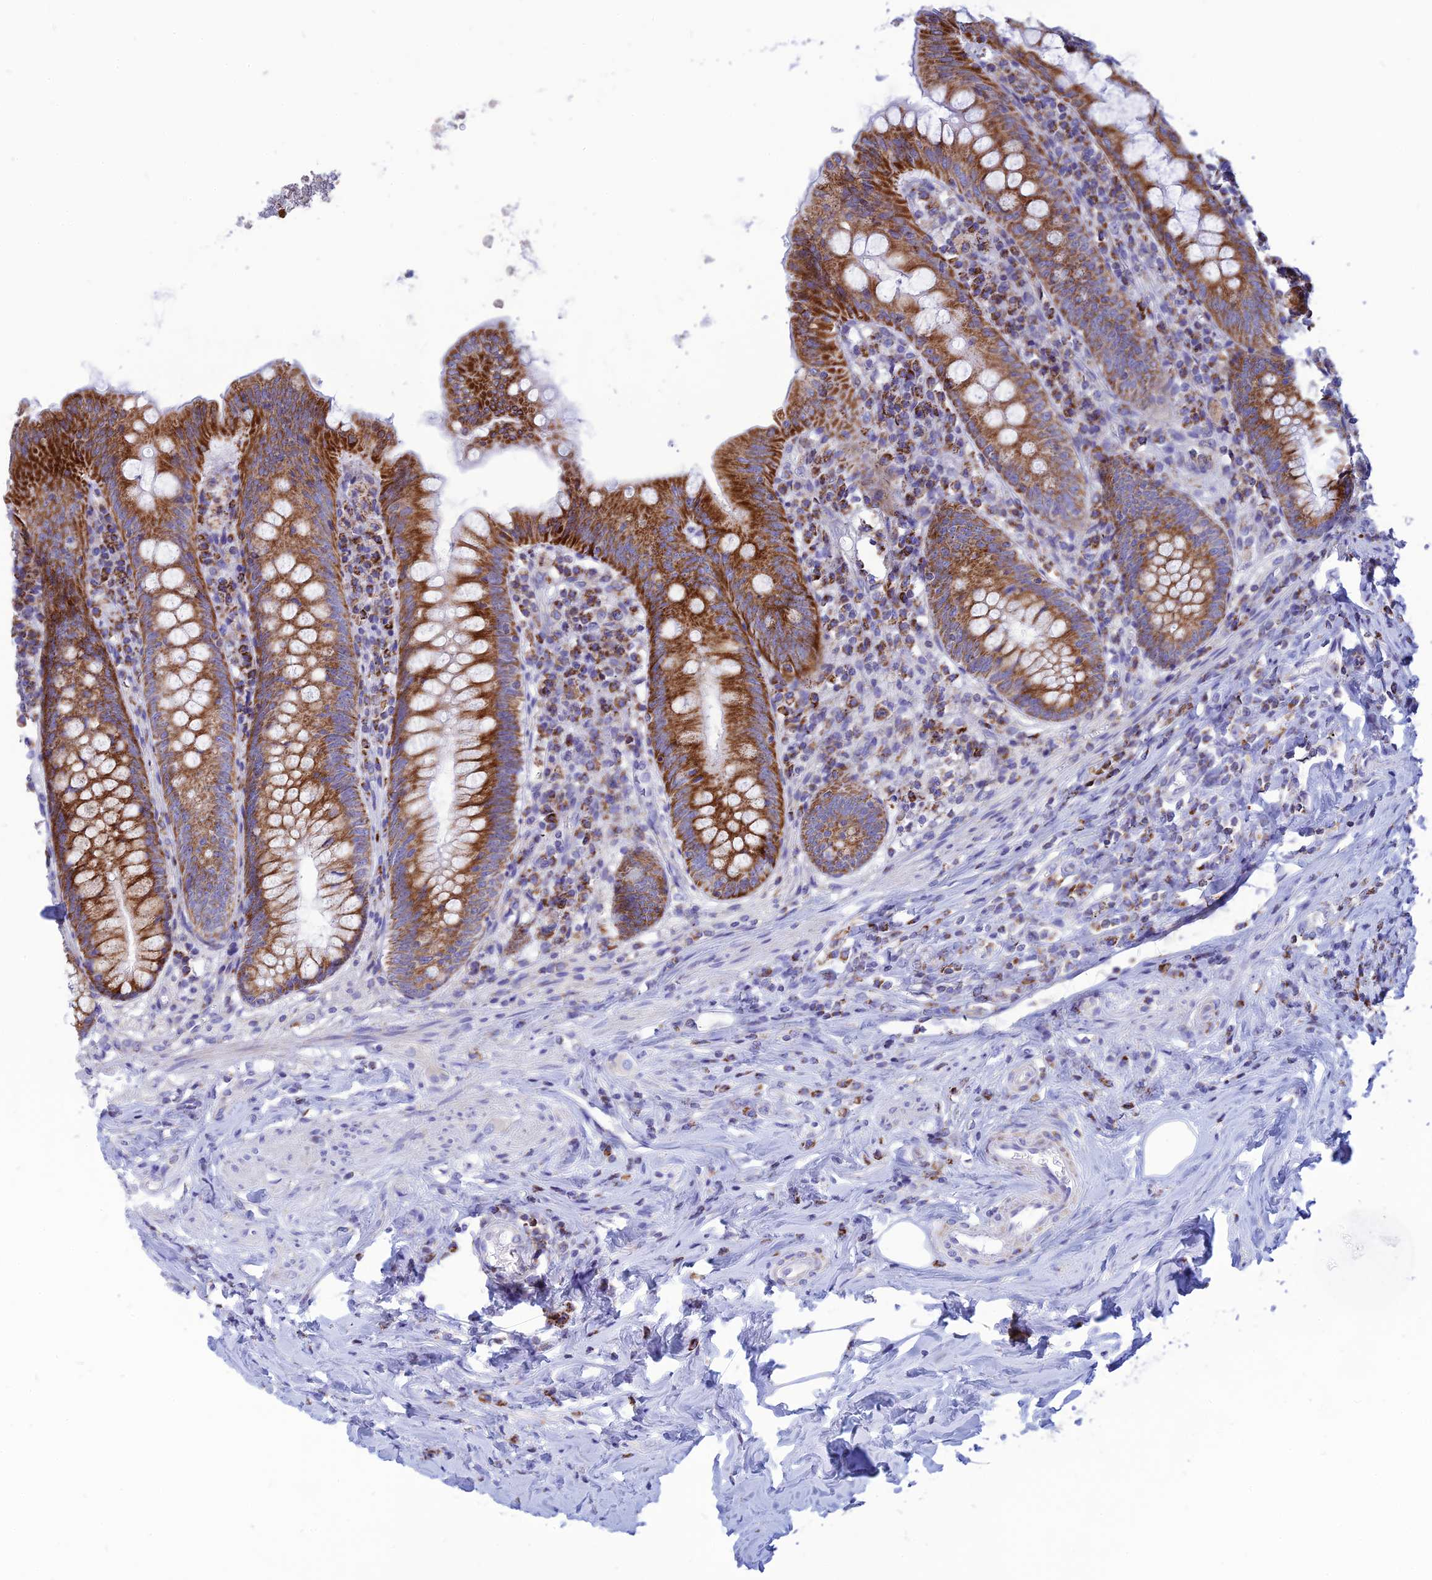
{"staining": {"intensity": "strong", "quantity": ">75%", "location": "cytoplasmic/membranous"}, "tissue": "appendix", "cell_type": "Glandular cells", "image_type": "normal", "snomed": [{"axis": "morphology", "description": "Normal tissue, NOS"}, {"axis": "topography", "description": "Appendix"}], "caption": "IHC staining of normal appendix, which demonstrates high levels of strong cytoplasmic/membranous positivity in approximately >75% of glandular cells indicating strong cytoplasmic/membranous protein staining. The staining was performed using DAB (brown) for protein detection and nuclei were counterstained in hematoxylin (blue).", "gene": "PACC1", "patient": {"sex": "female", "age": 54}}